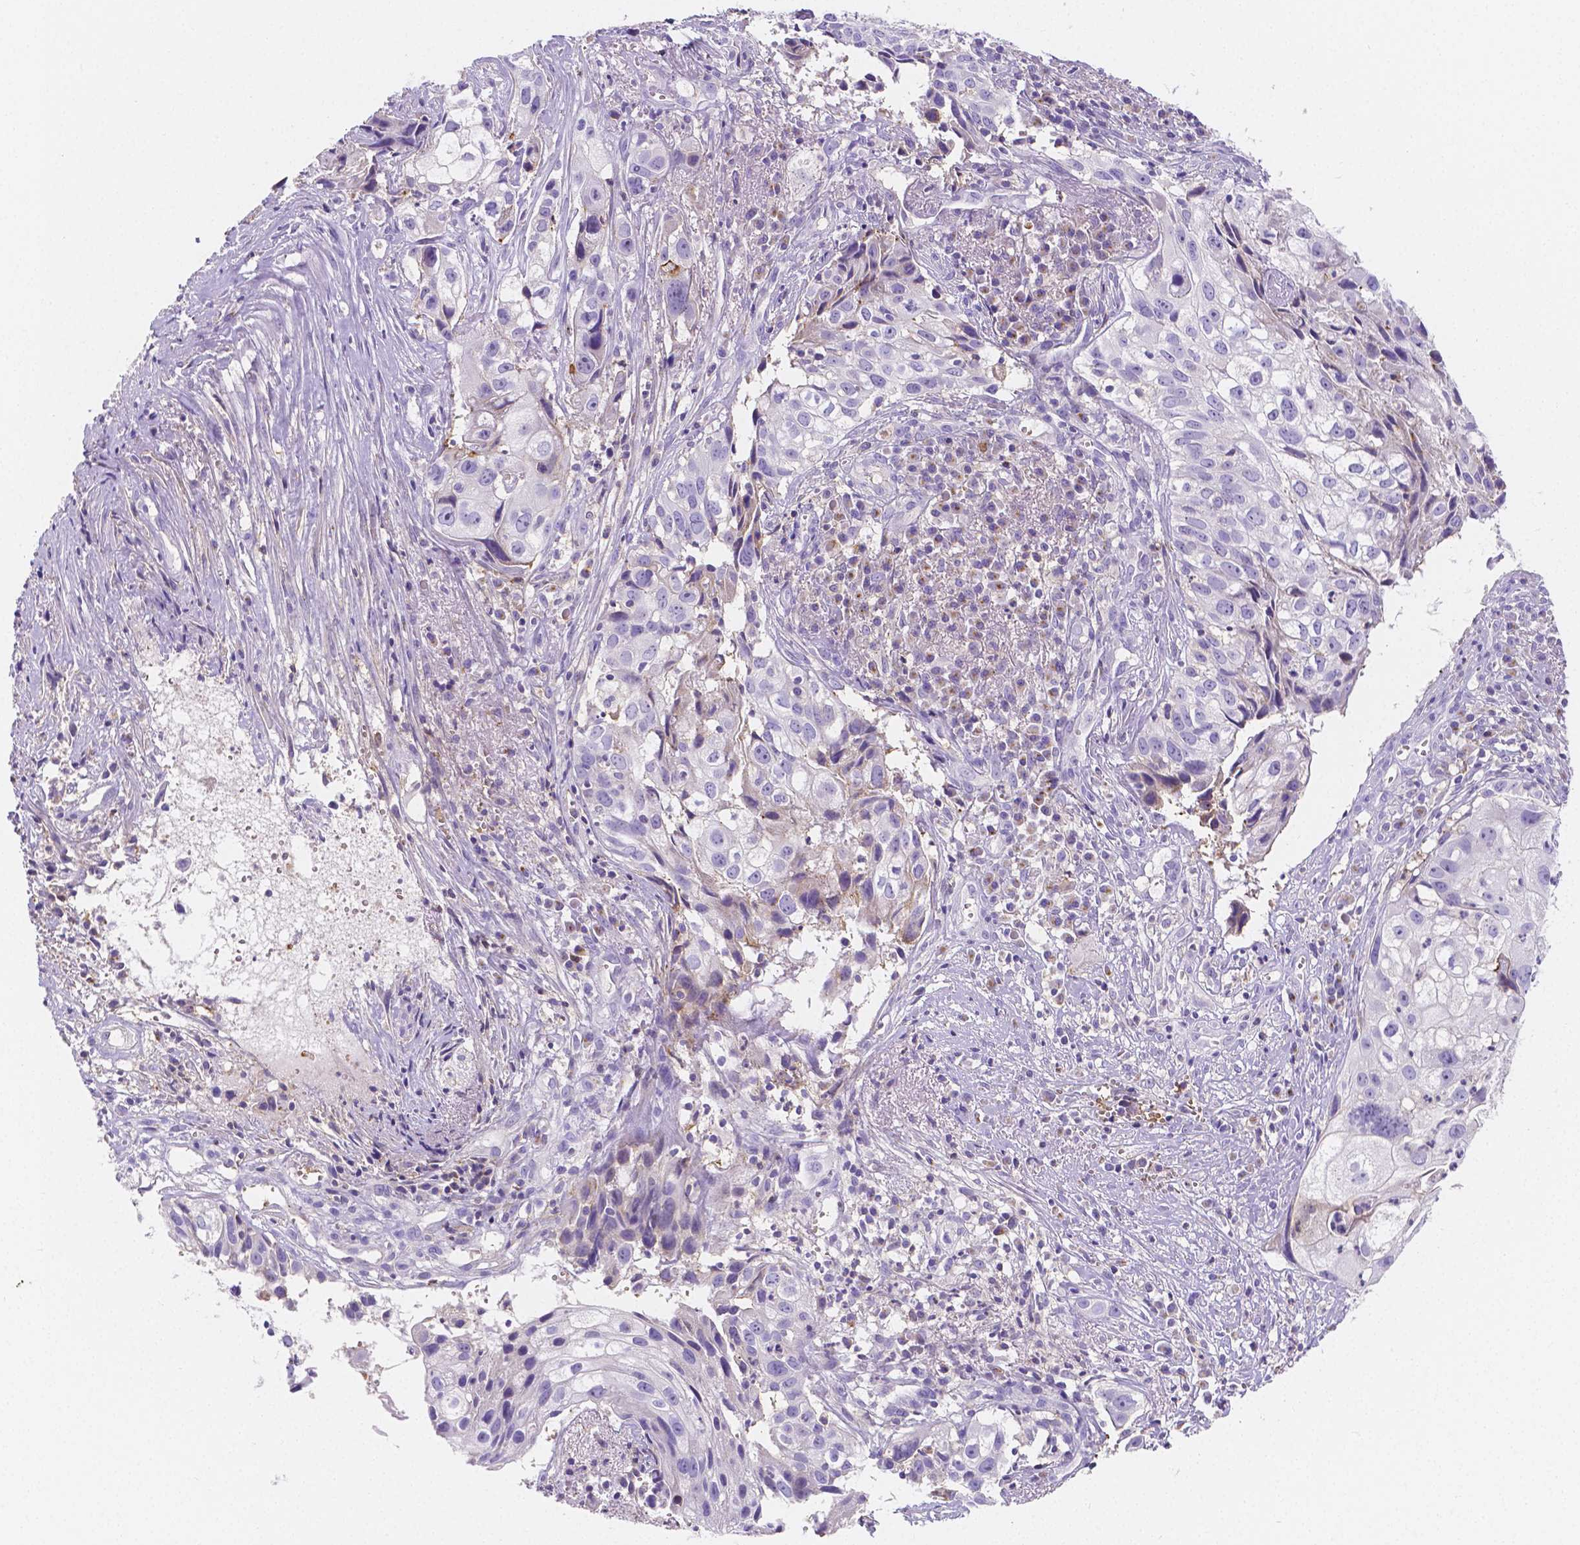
{"staining": {"intensity": "negative", "quantity": "none", "location": "none"}, "tissue": "cervical cancer", "cell_type": "Tumor cells", "image_type": "cancer", "snomed": [{"axis": "morphology", "description": "Squamous cell carcinoma, NOS"}, {"axis": "topography", "description": "Cervix"}], "caption": "Cervical squamous cell carcinoma was stained to show a protein in brown. There is no significant positivity in tumor cells.", "gene": "GABRD", "patient": {"sex": "female", "age": 53}}